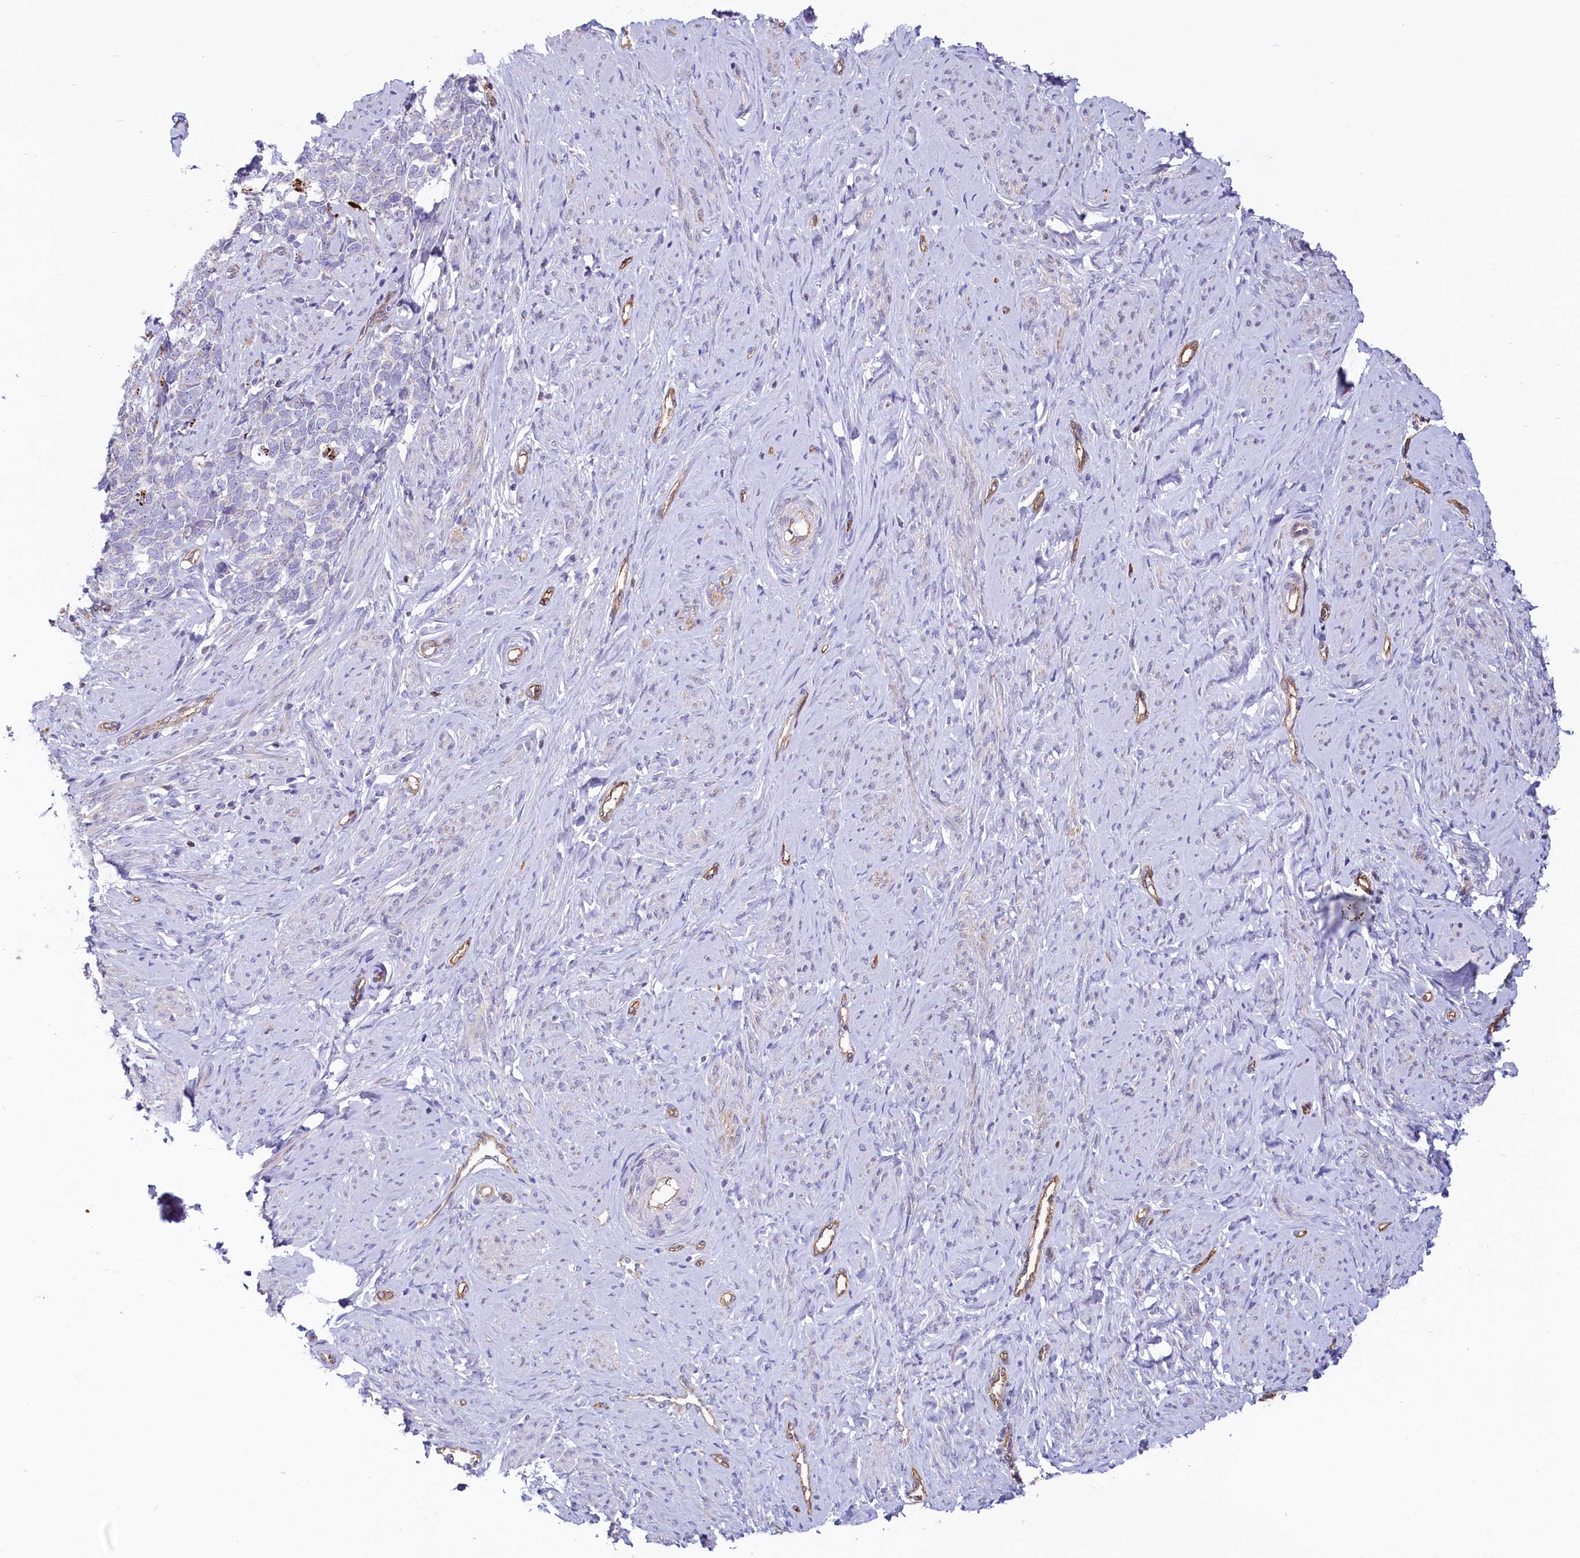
{"staining": {"intensity": "negative", "quantity": "none", "location": "none"}, "tissue": "cervical cancer", "cell_type": "Tumor cells", "image_type": "cancer", "snomed": [{"axis": "morphology", "description": "Squamous cell carcinoma, NOS"}, {"axis": "topography", "description": "Cervix"}], "caption": "Human cervical squamous cell carcinoma stained for a protein using IHC demonstrates no staining in tumor cells.", "gene": "LMOD3", "patient": {"sex": "female", "age": 63}}